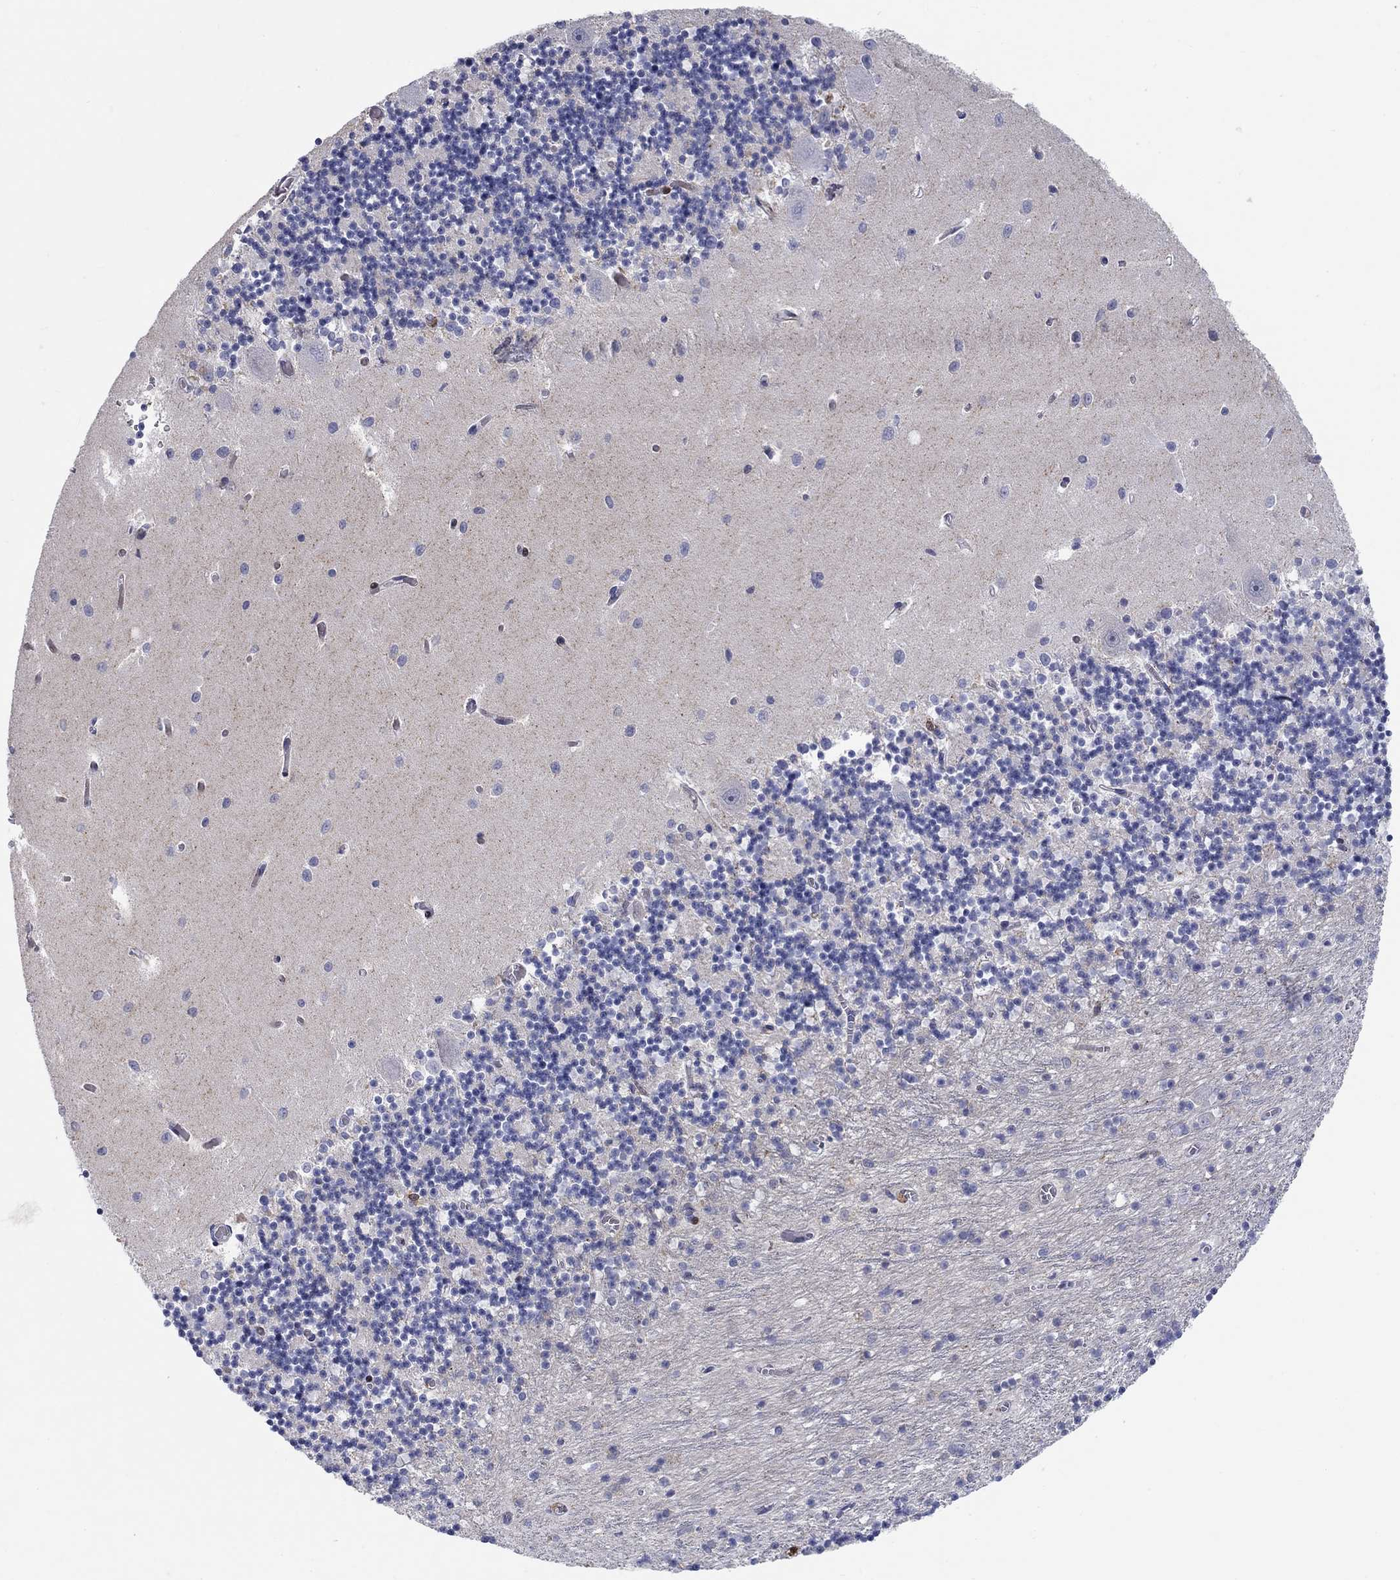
{"staining": {"intensity": "strong", "quantity": "<25%", "location": "cytoplasmic/membranous,nuclear"}, "tissue": "cerebellum", "cell_type": "Cells in granular layer", "image_type": "normal", "snomed": [{"axis": "morphology", "description": "Normal tissue, NOS"}, {"axis": "topography", "description": "Cerebellum"}], "caption": "Immunohistochemical staining of benign human cerebellum reveals <25% levels of strong cytoplasmic/membranous,nuclear protein expression in about <25% of cells in granular layer.", "gene": "ARHGAP36", "patient": {"sex": "female", "age": 64}}